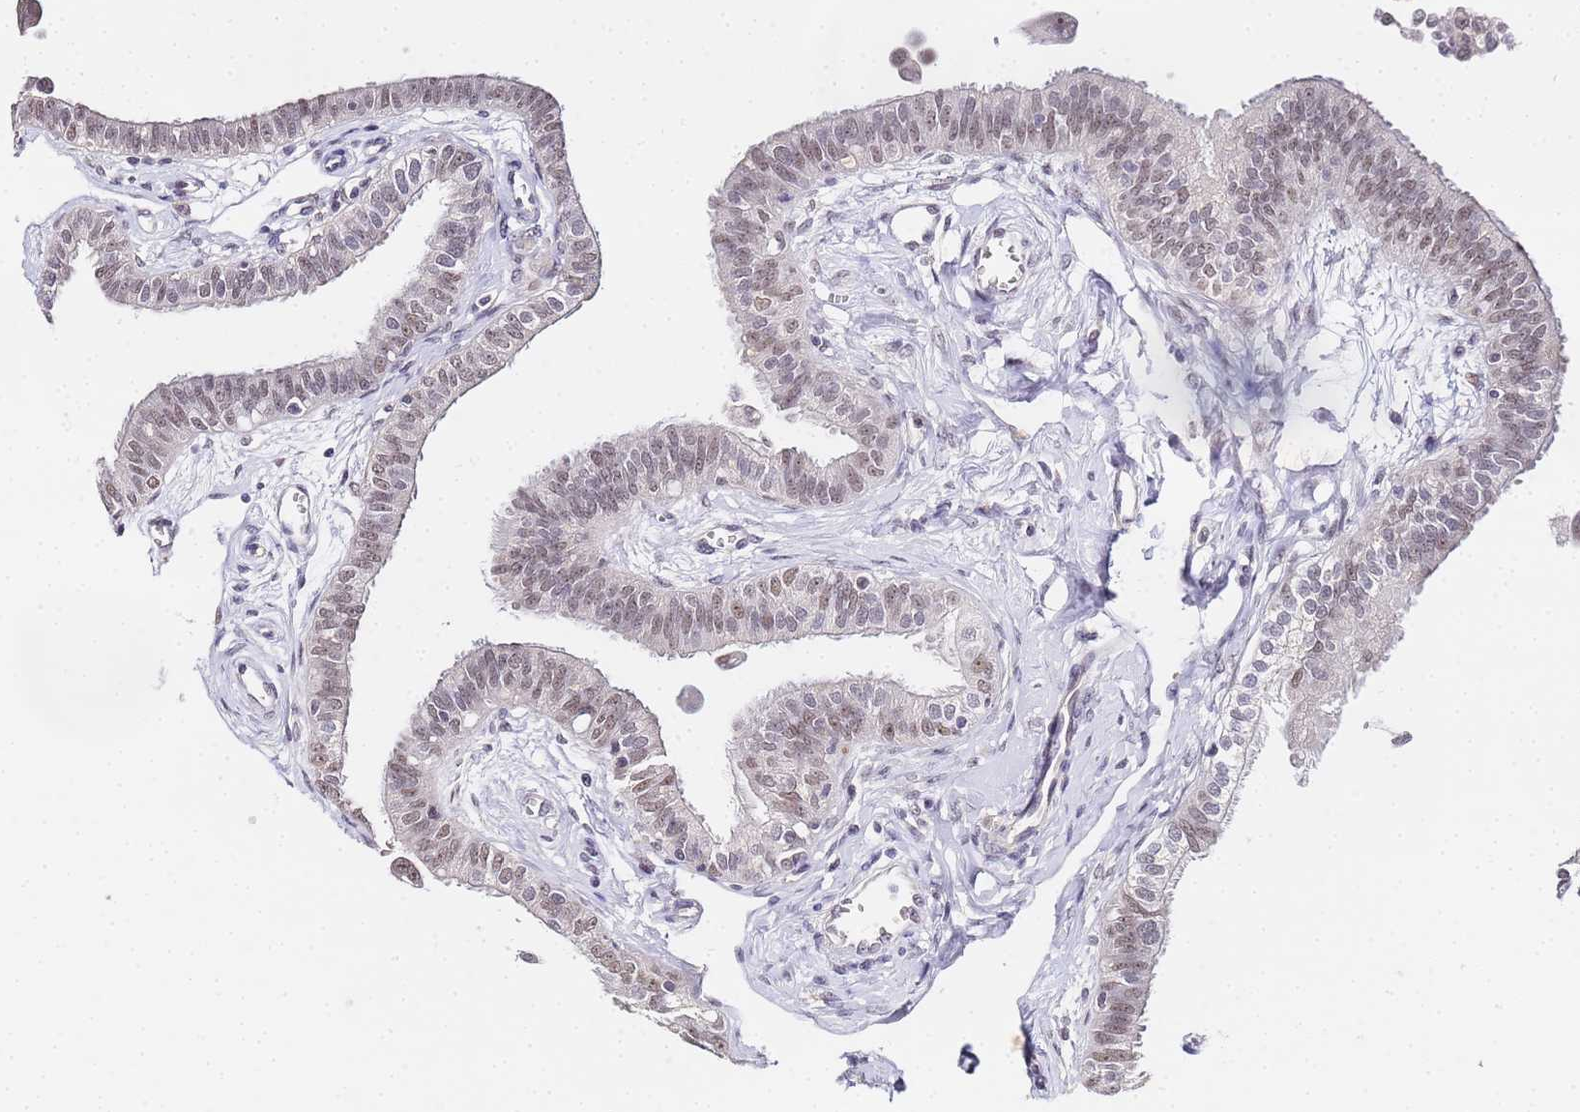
{"staining": {"intensity": "weak", "quantity": "25%-75%", "location": "nuclear"}, "tissue": "fallopian tube", "cell_type": "Glandular cells", "image_type": "normal", "snomed": [{"axis": "morphology", "description": "Normal tissue, NOS"}, {"axis": "morphology", "description": "Carcinoma, NOS"}, {"axis": "topography", "description": "Fallopian tube"}, {"axis": "topography", "description": "Ovary"}], "caption": "Protein expression analysis of normal human fallopian tube reveals weak nuclear staining in approximately 25%-75% of glandular cells.", "gene": "LSM3", "patient": {"sex": "female", "age": 59}}